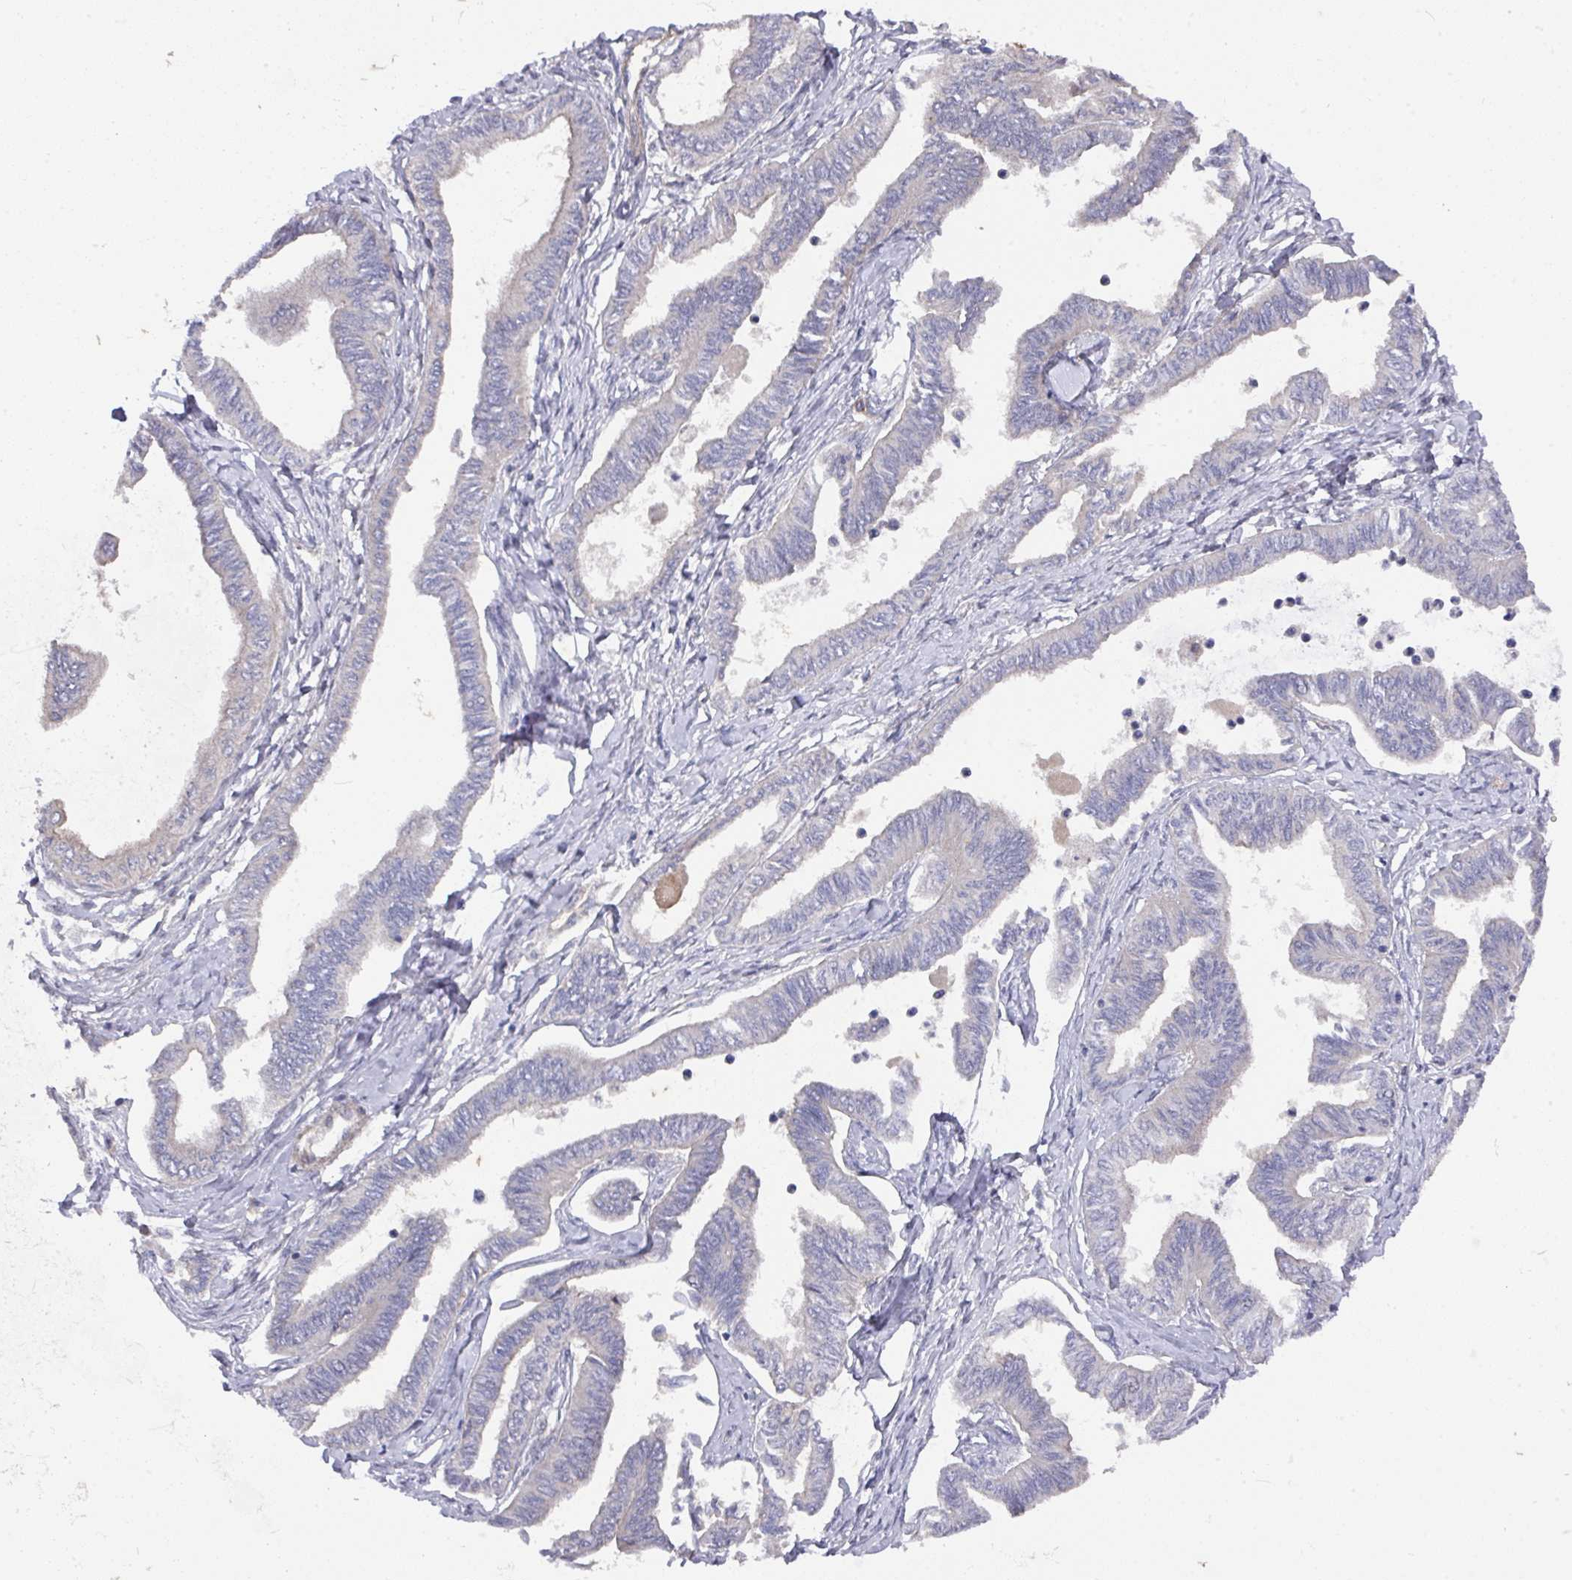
{"staining": {"intensity": "negative", "quantity": "none", "location": "none"}, "tissue": "ovarian cancer", "cell_type": "Tumor cells", "image_type": "cancer", "snomed": [{"axis": "morphology", "description": "Carcinoma, endometroid"}, {"axis": "topography", "description": "Ovary"}], "caption": "Ovarian cancer stained for a protein using IHC reveals no expression tumor cells.", "gene": "PRR5", "patient": {"sex": "female", "age": 70}}